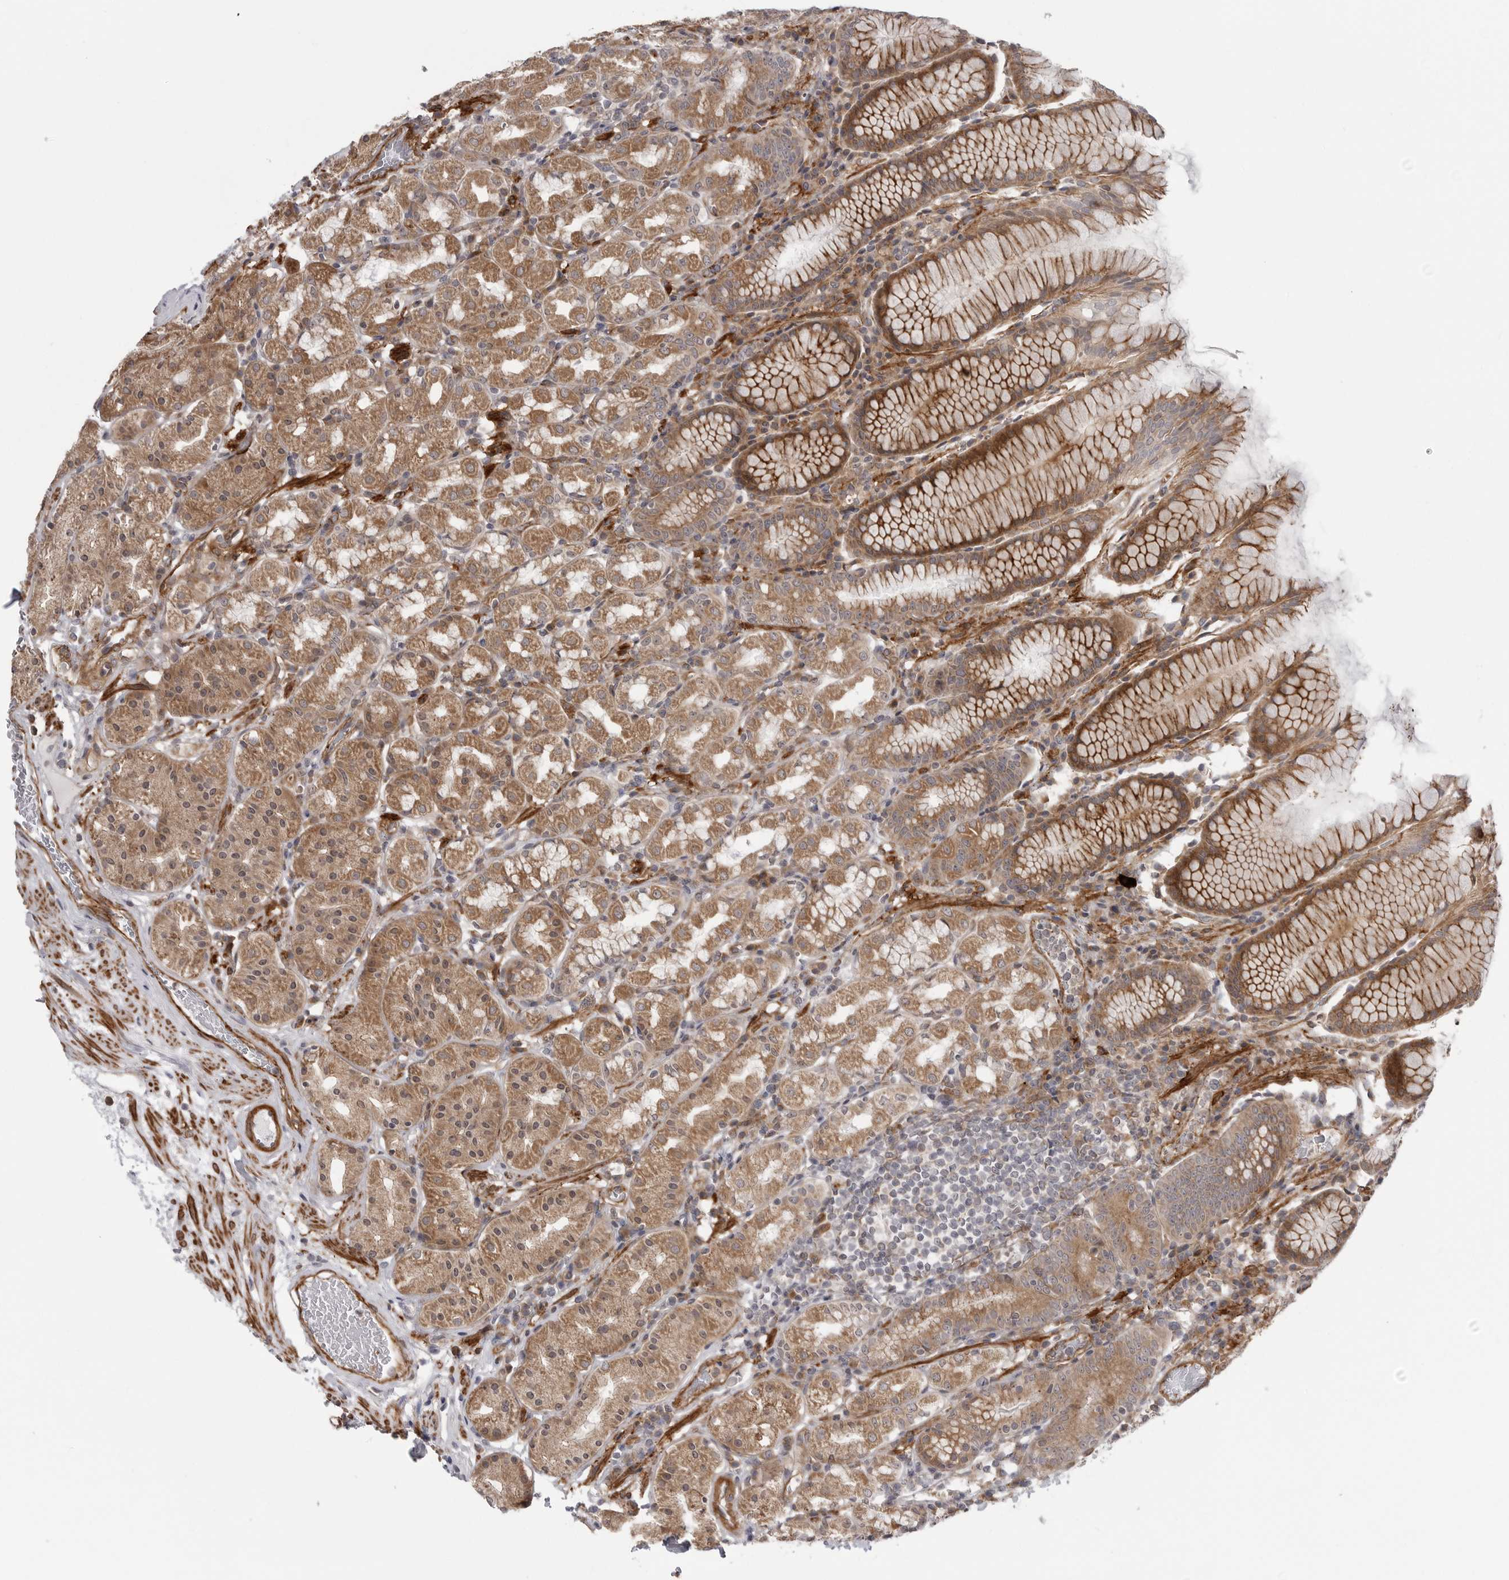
{"staining": {"intensity": "moderate", "quantity": ">75%", "location": "cytoplasmic/membranous"}, "tissue": "stomach", "cell_type": "Glandular cells", "image_type": "normal", "snomed": [{"axis": "morphology", "description": "Normal tissue, NOS"}, {"axis": "topography", "description": "Stomach, lower"}], "caption": "A brown stain highlights moderate cytoplasmic/membranous expression of a protein in glandular cells of benign stomach. (brown staining indicates protein expression, while blue staining denotes nuclei).", "gene": "SCP2", "patient": {"sex": "female", "age": 56}}